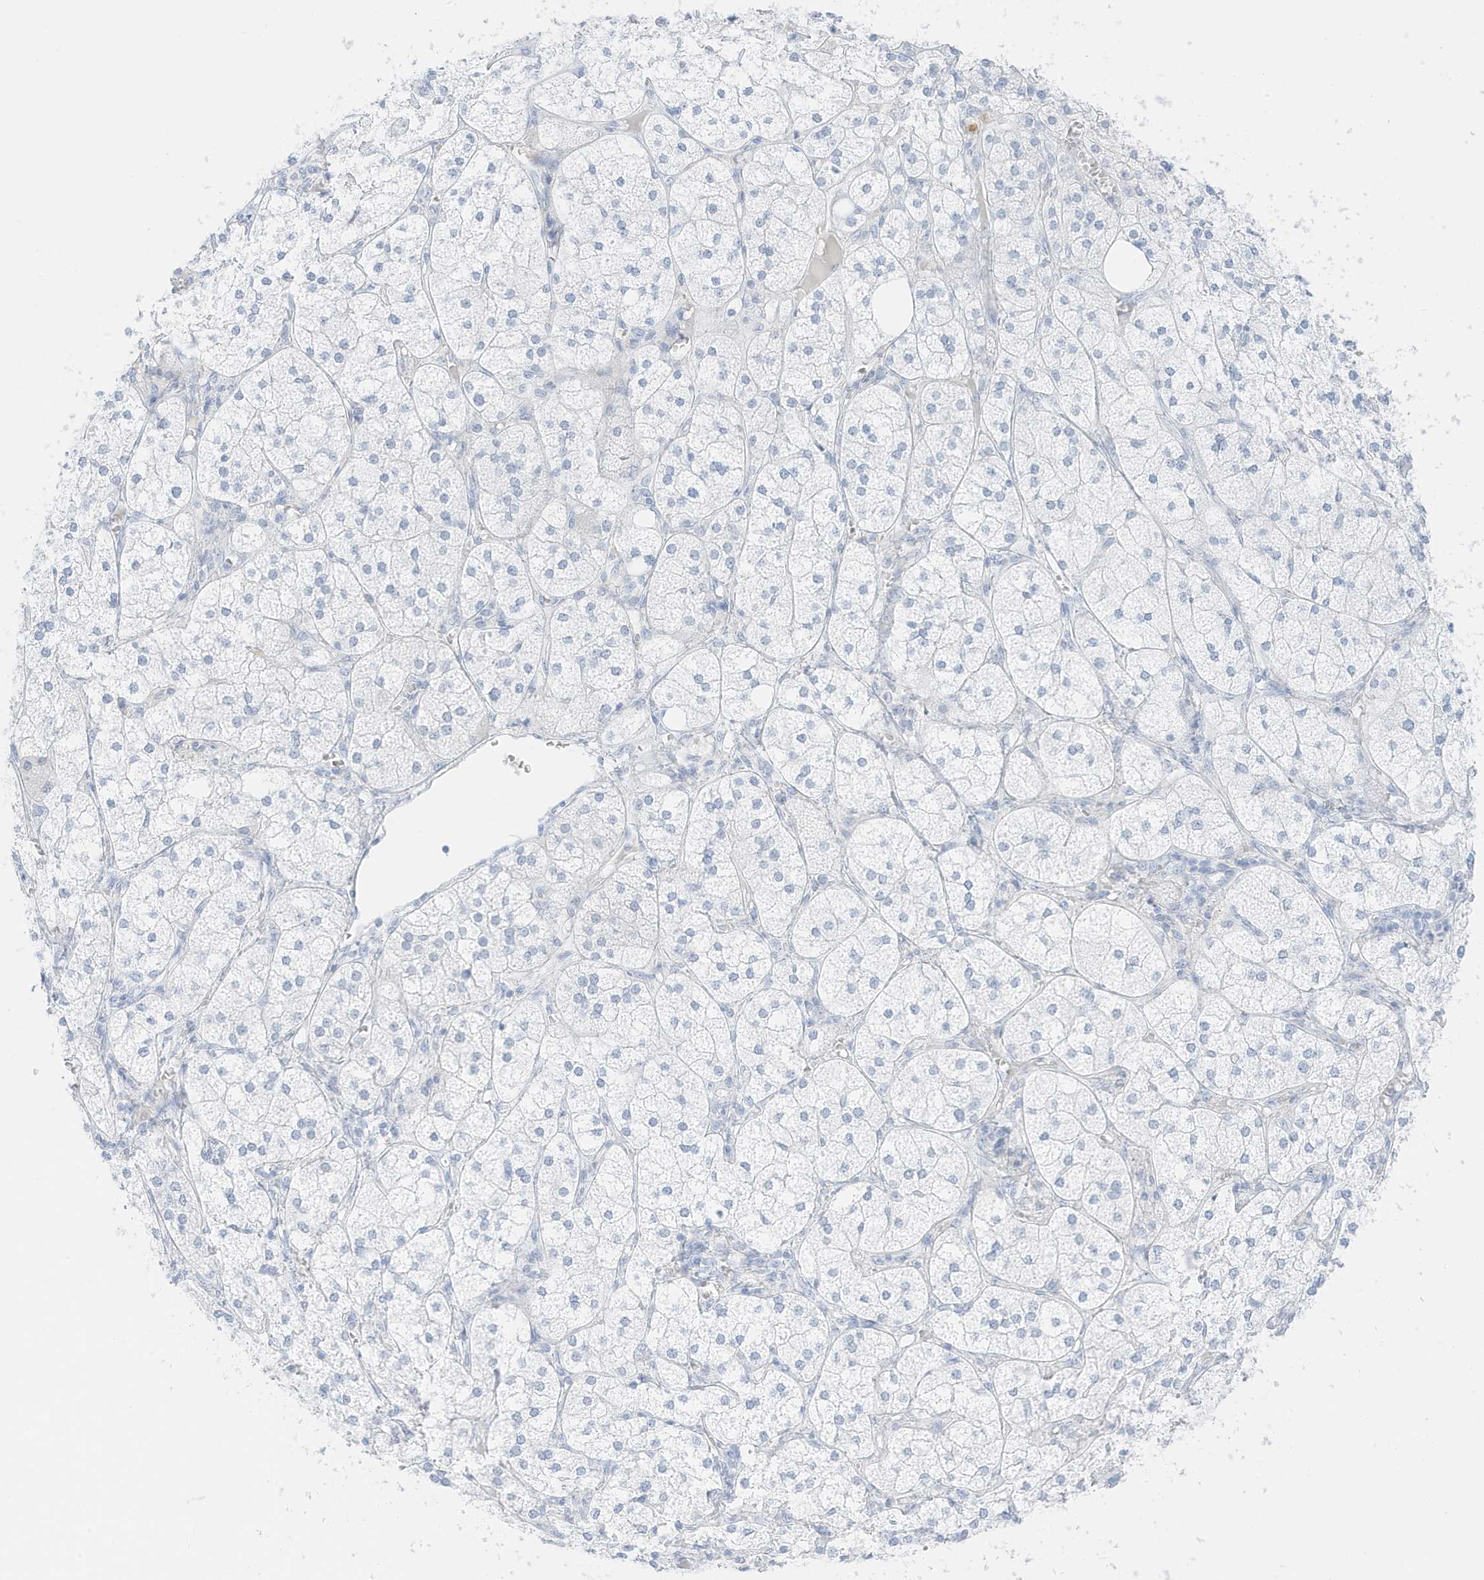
{"staining": {"intensity": "negative", "quantity": "none", "location": "none"}, "tissue": "adrenal gland", "cell_type": "Glandular cells", "image_type": "normal", "snomed": [{"axis": "morphology", "description": "Normal tissue, NOS"}, {"axis": "topography", "description": "Adrenal gland"}], "caption": "A high-resolution photomicrograph shows IHC staining of normal adrenal gland, which reveals no significant positivity in glandular cells. Brightfield microscopy of immunohistochemistry (IHC) stained with DAB (brown) and hematoxylin (blue), captured at high magnification.", "gene": "SLC22A13", "patient": {"sex": "female", "age": 61}}